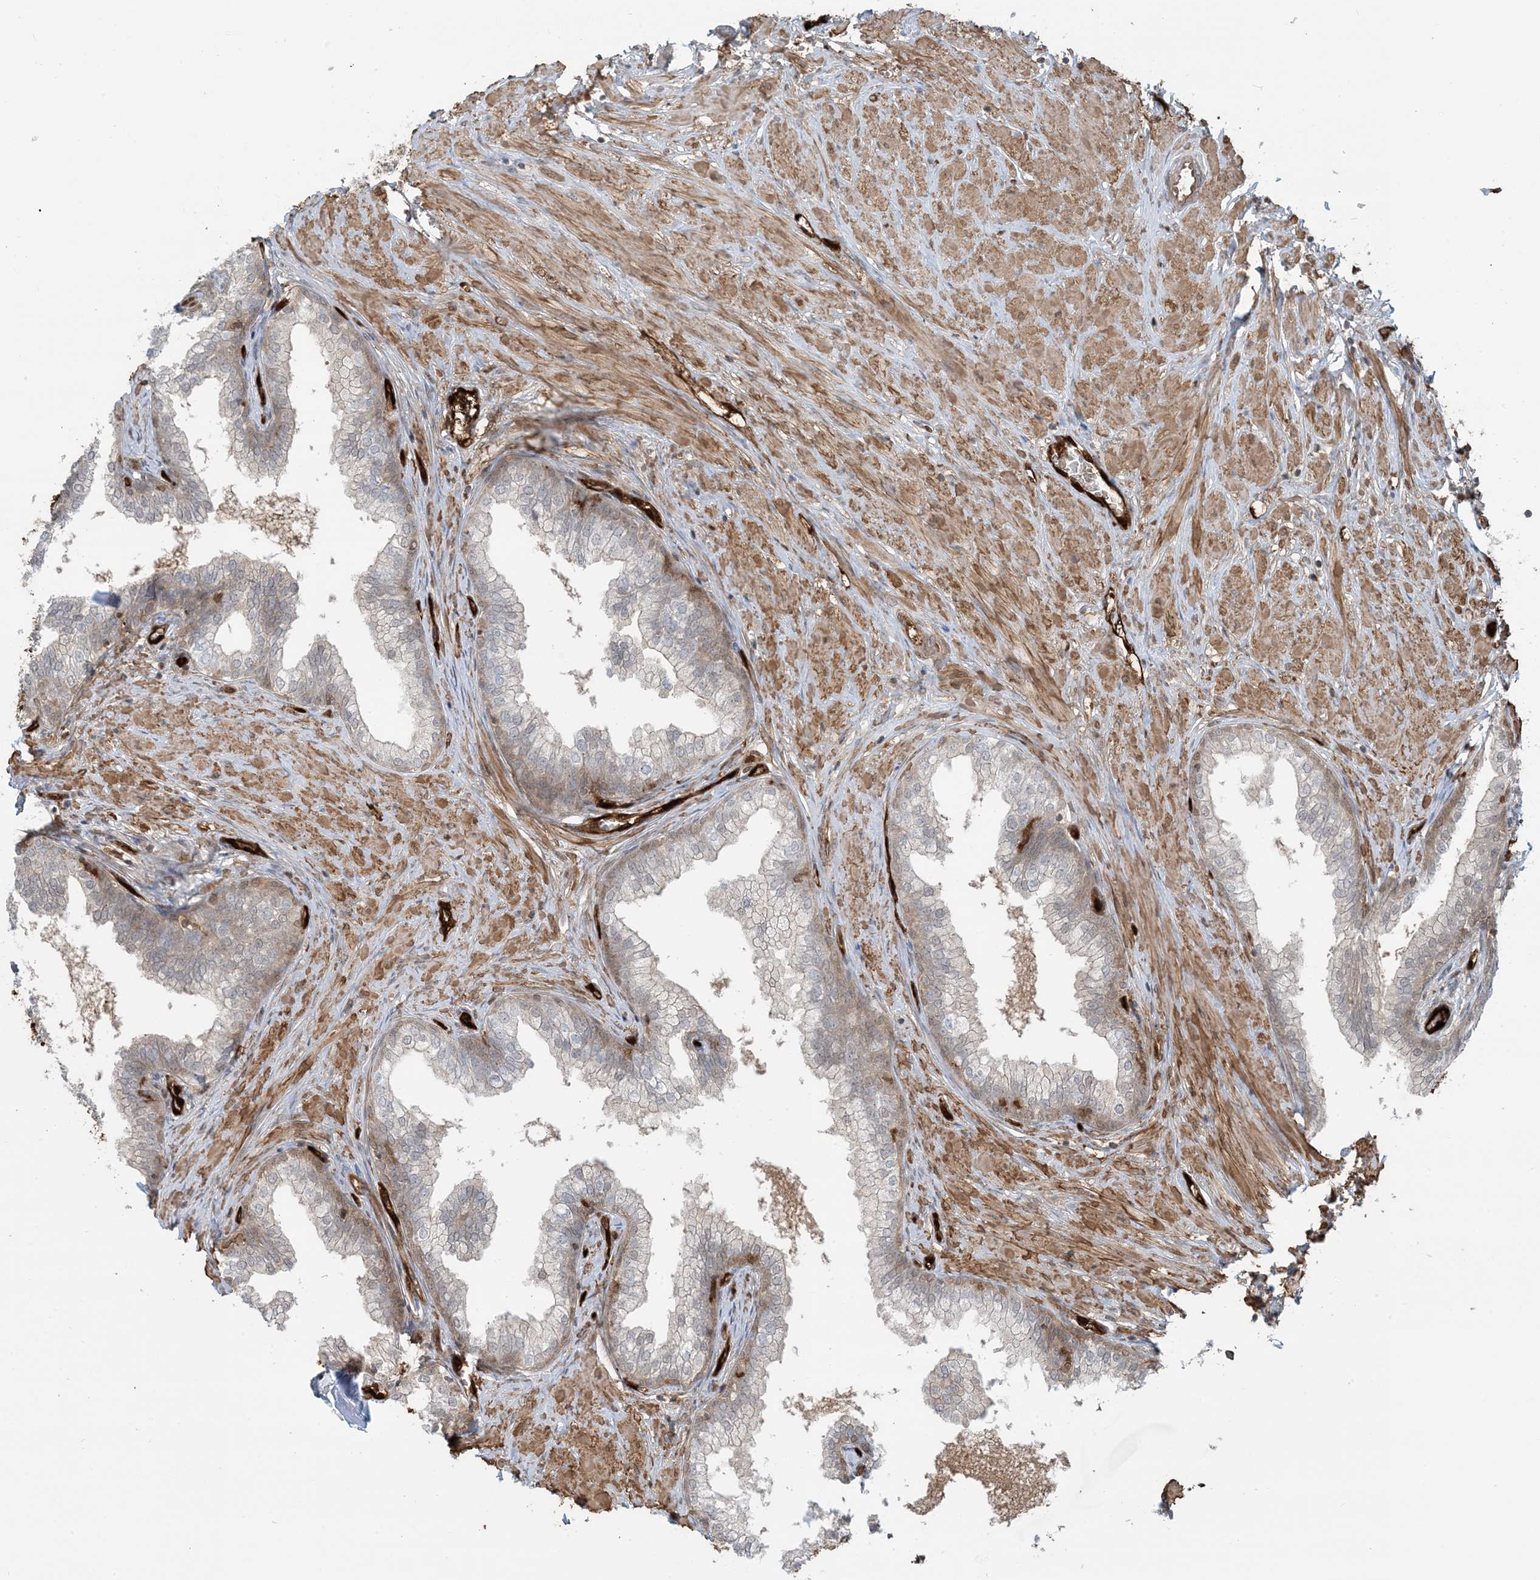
{"staining": {"intensity": "negative", "quantity": "none", "location": "none"}, "tissue": "prostate", "cell_type": "Glandular cells", "image_type": "normal", "snomed": [{"axis": "morphology", "description": "Normal tissue, NOS"}, {"axis": "morphology", "description": "Urothelial carcinoma, Low grade"}, {"axis": "topography", "description": "Urinary bladder"}, {"axis": "topography", "description": "Prostate"}], "caption": "Immunohistochemistry image of normal prostate: prostate stained with DAB shows no significant protein staining in glandular cells.", "gene": "PPM1F", "patient": {"sex": "male", "age": 60}}